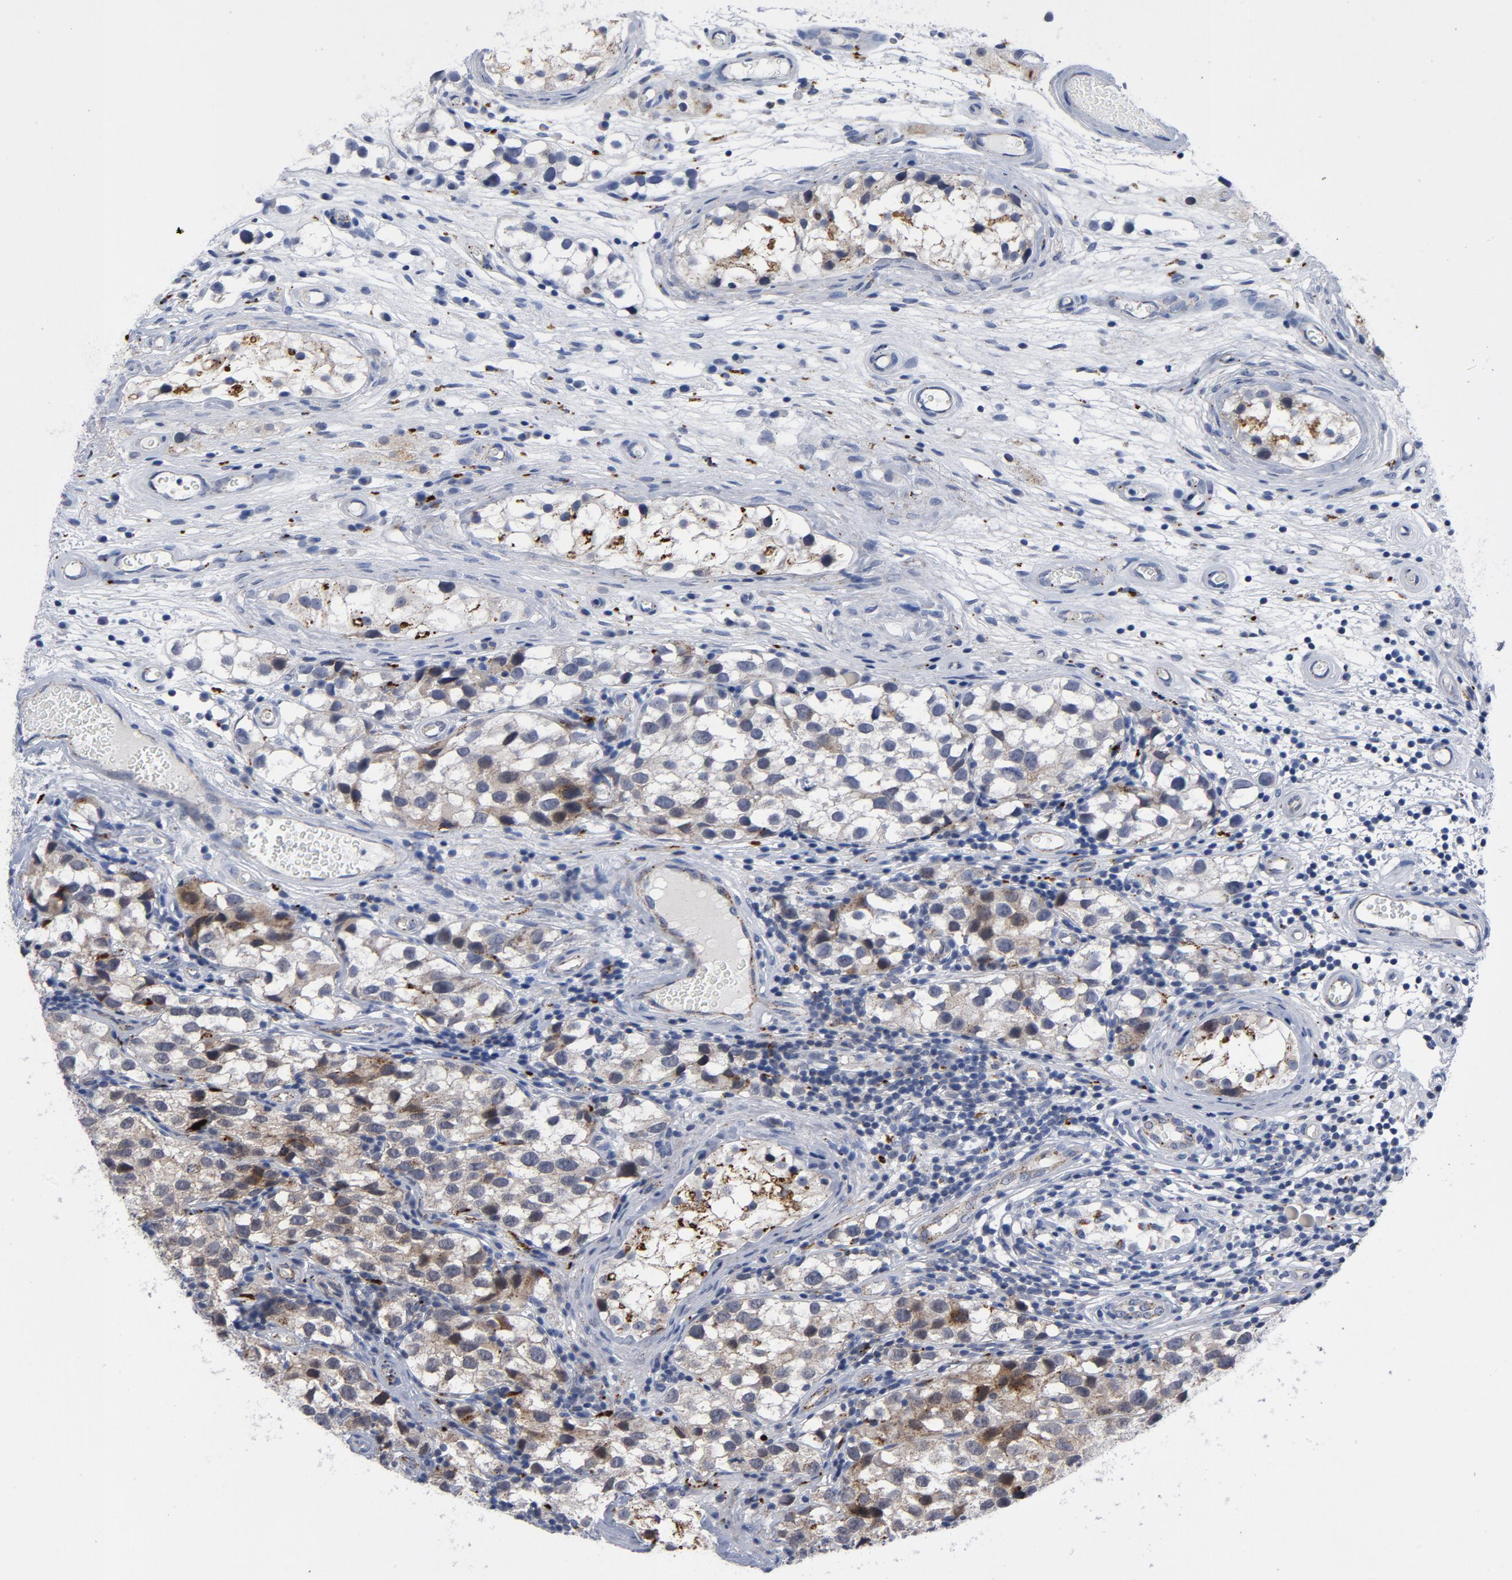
{"staining": {"intensity": "moderate", "quantity": "25%-75%", "location": "cytoplasmic/membranous"}, "tissue": "testis cancer", "cell_type": "Tumor cells", "image_type": "cancer", "snomed": [{"axis": "morphology", "description": "Seminoma, NOS"}, {"axis": "topography", "description": "Testis"}], "caption": "Tumor cells show medium levels of moderate cytoplasmic/membranous staining in about 25%-75% of cells in human testis cancer.", "gene": "AKT2", "patient": {"sex": "male", "age": 39}}